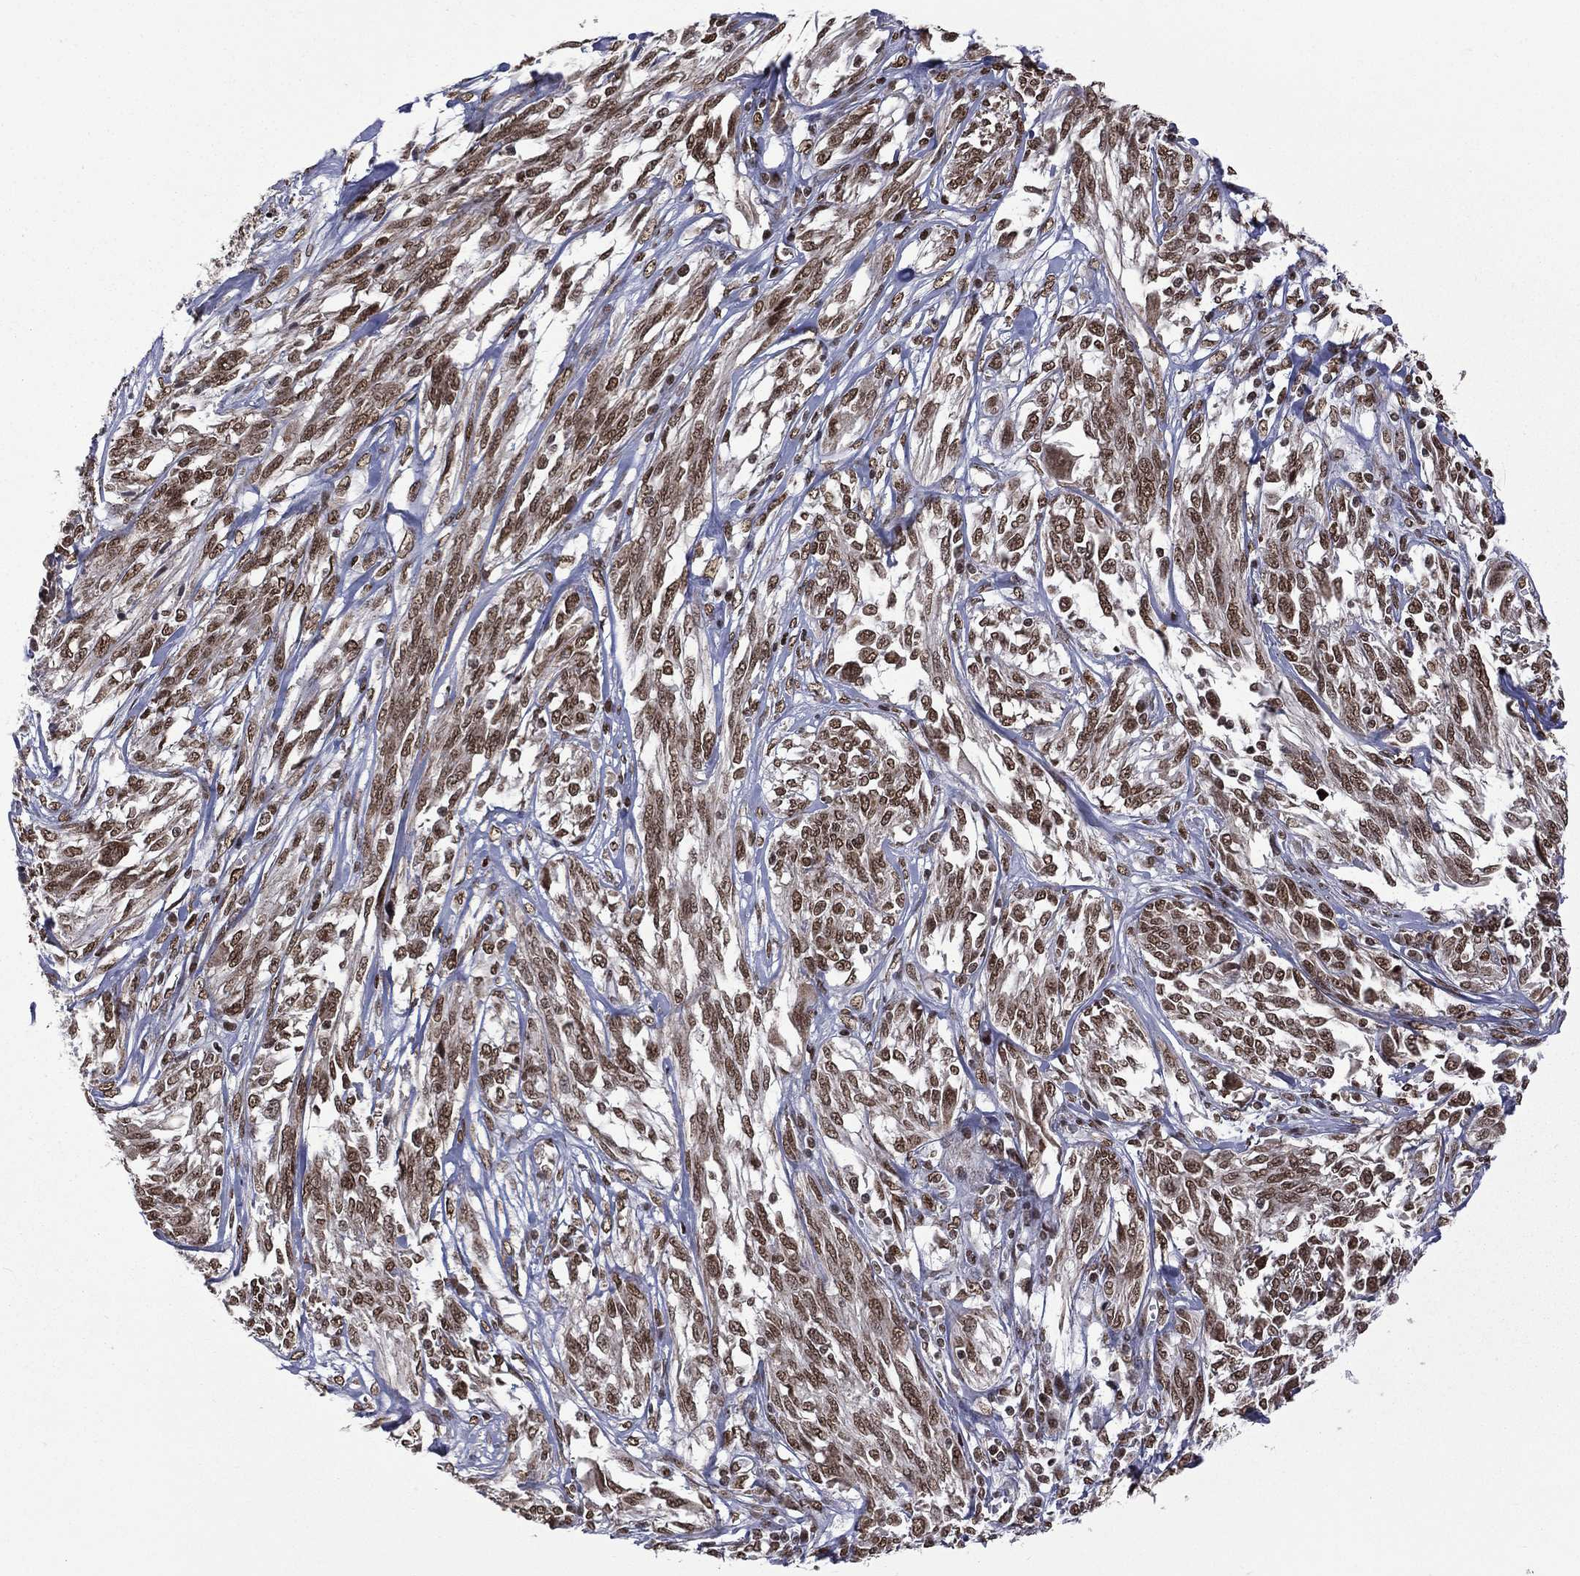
{"staining": {"intensity": "moderate", "quantity": ">75%", "location": "nuclear"}, "tissue": "melanoma", "cell_type": "Tumor cells", "image_type": "cancer", "snomed": [{"axis": "morphology", "description": "Malignant melanoma, NOS"}, {"axis": "topography", "description": "Skin"}], "caption": "Melanoma stained for a protein demonstrates moderate nuclear positivity in tumor cells.", "gene": "C5orf24", "patient": {"sex": "female", "age": 91}}